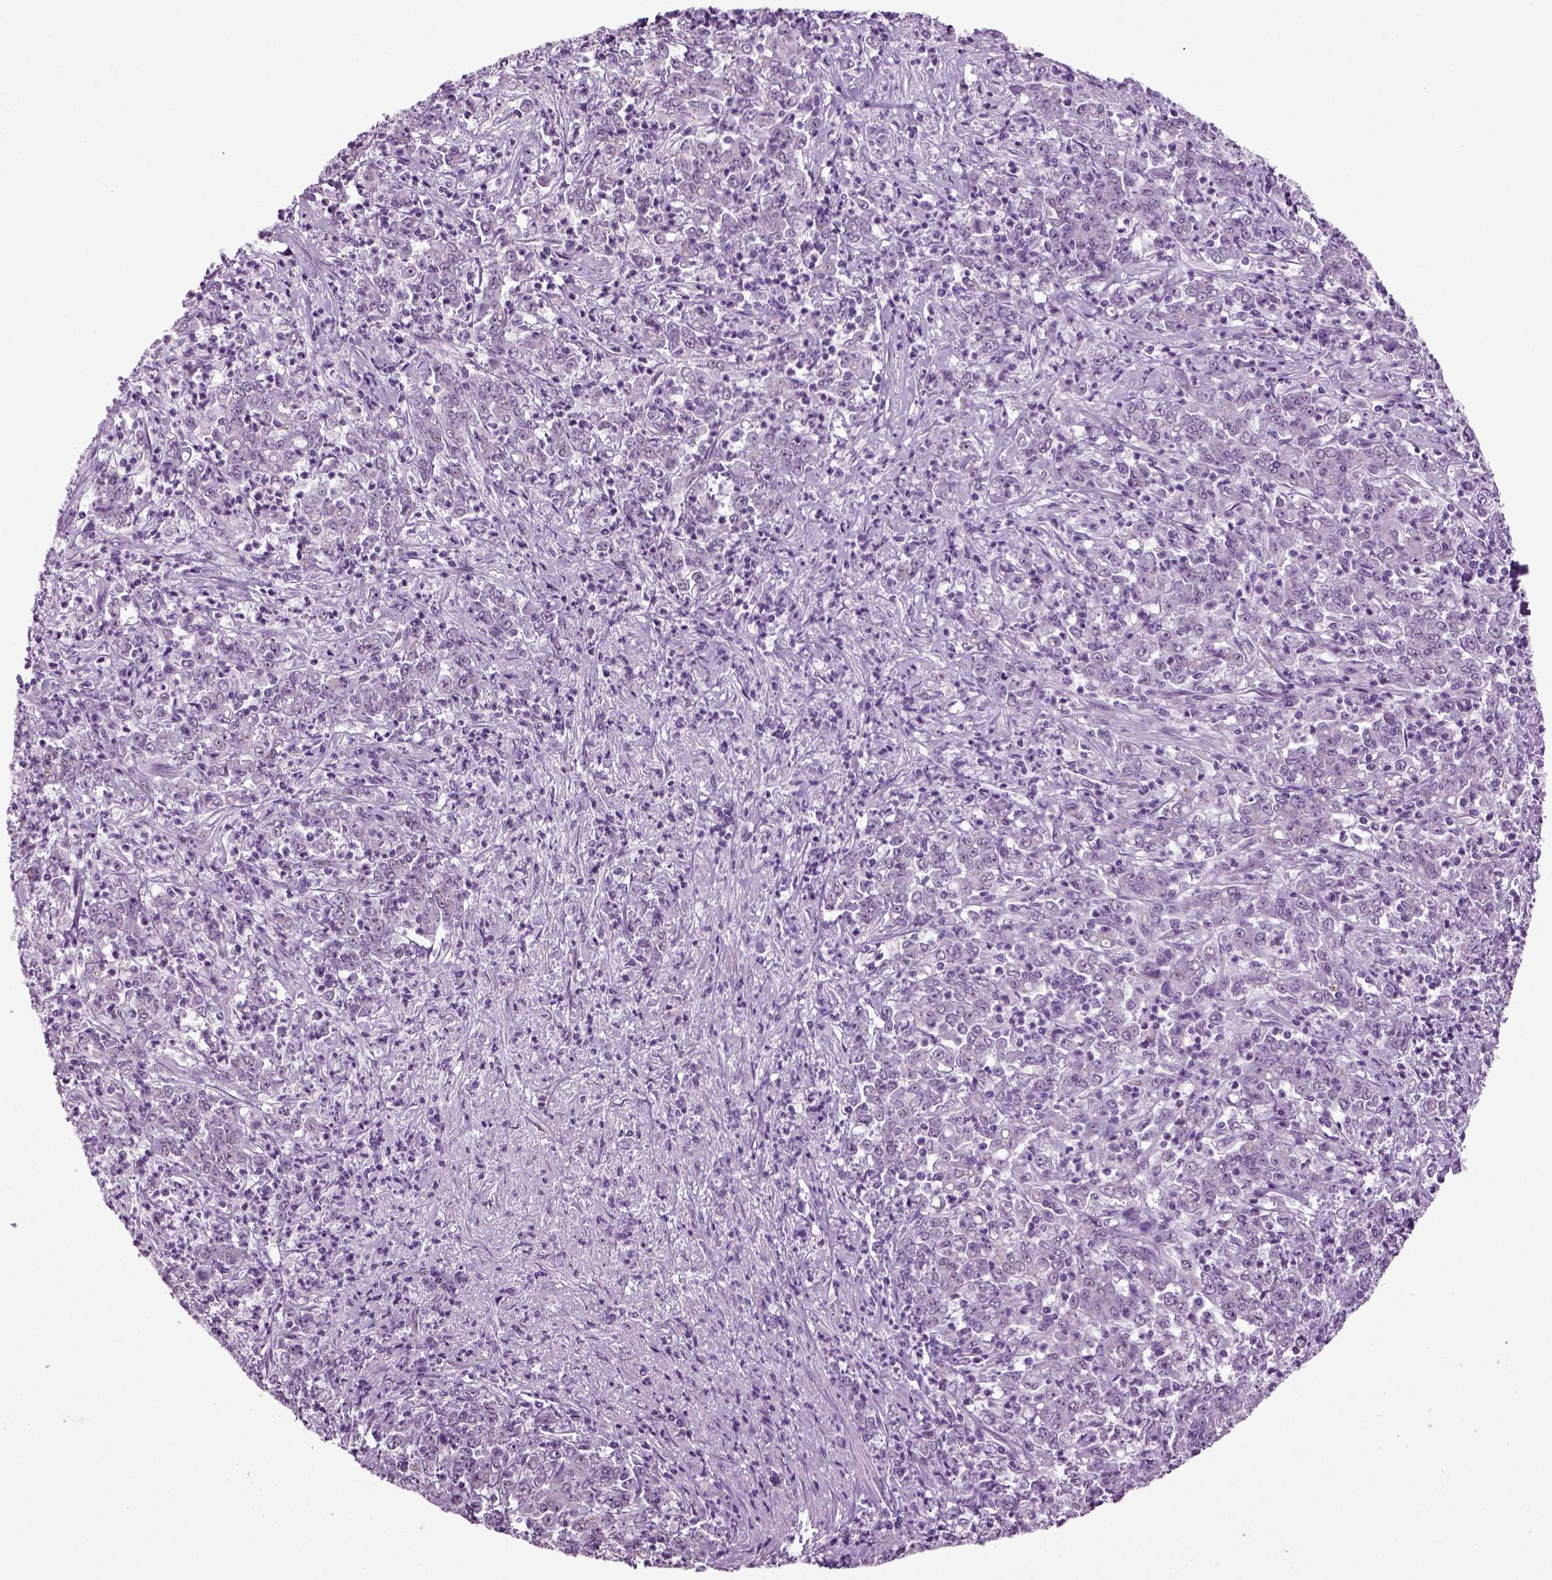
{"staining": {"intensity": "negative", "quantity": "none", "location": "none"}, "tissue": "stomach cancer", "cell_type": "Tumor cells", "image_type": "cancer", "snomed": [{"axis": "morphology", "description": "Adenocarcinoma, NOS"}, {"axis": "topography", "description": "Stomach, lower"}], "caption": "This is an immunohistochemistry (IHC) histopathology image of stomach cancer (adenocarcinoma). There is no expression in tumor cells.", "gene": "RFX3", "patient": {"sex": "female", "age": 71}}